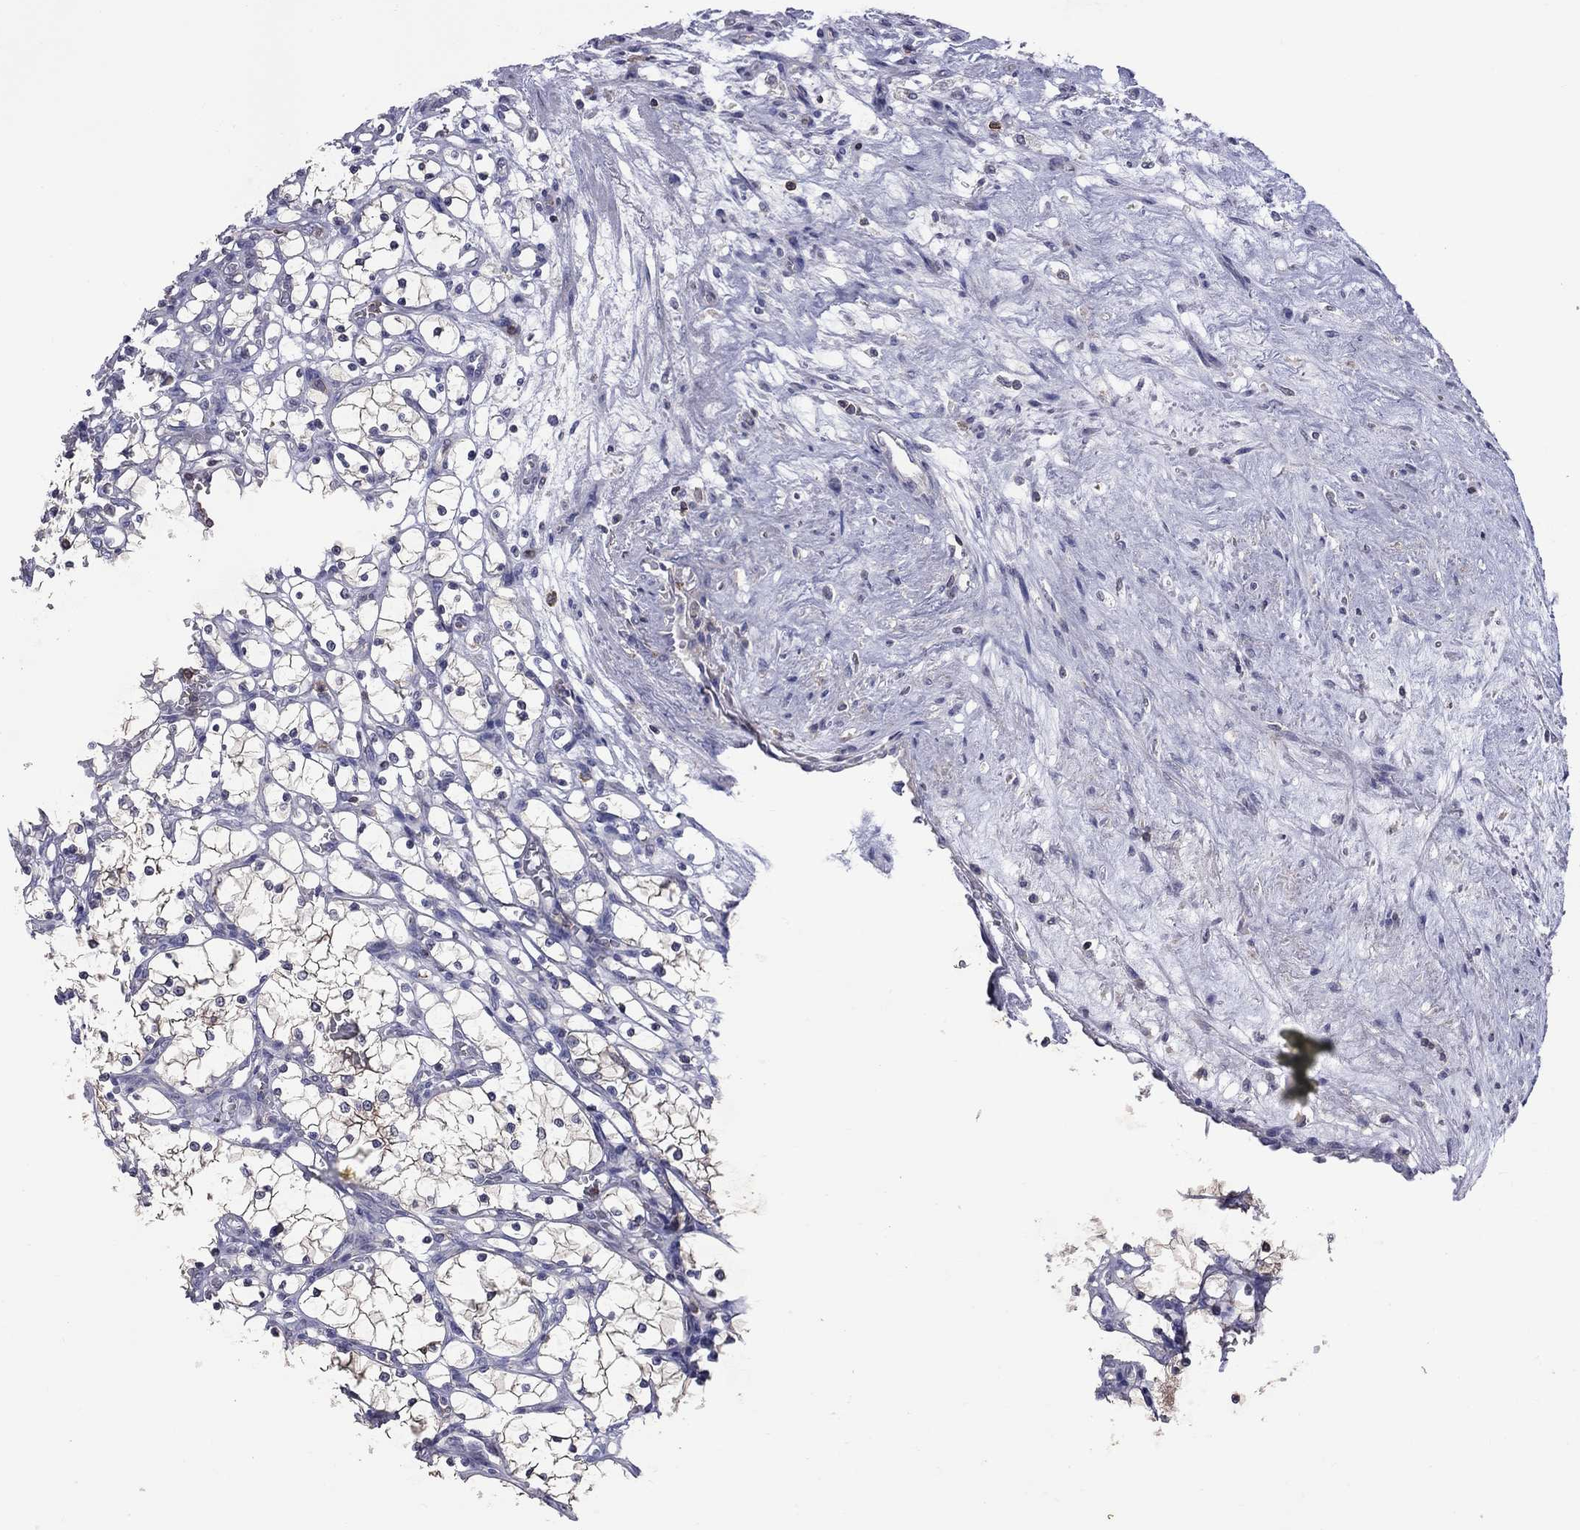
{"staining": {"intensity": "weak", "quantity": "<25%", "location": "cytoplasmic/membranous"}, "tissue": "renal cancer", "cell_type": "Tumor cells", "image_type": "cancer", "snomed": [{"axis": "morphology", "description": "Adenocarcinoma, NOS"}, {"axis": "topography", "description": "Kidney"}], "caption": "This is a histopathology image of immunohistochemistry staining of renal cancer, which shows no expression in tumor cells.", "gene": "IPCEF1", "patient": {"sex": "female", "age": 69}}